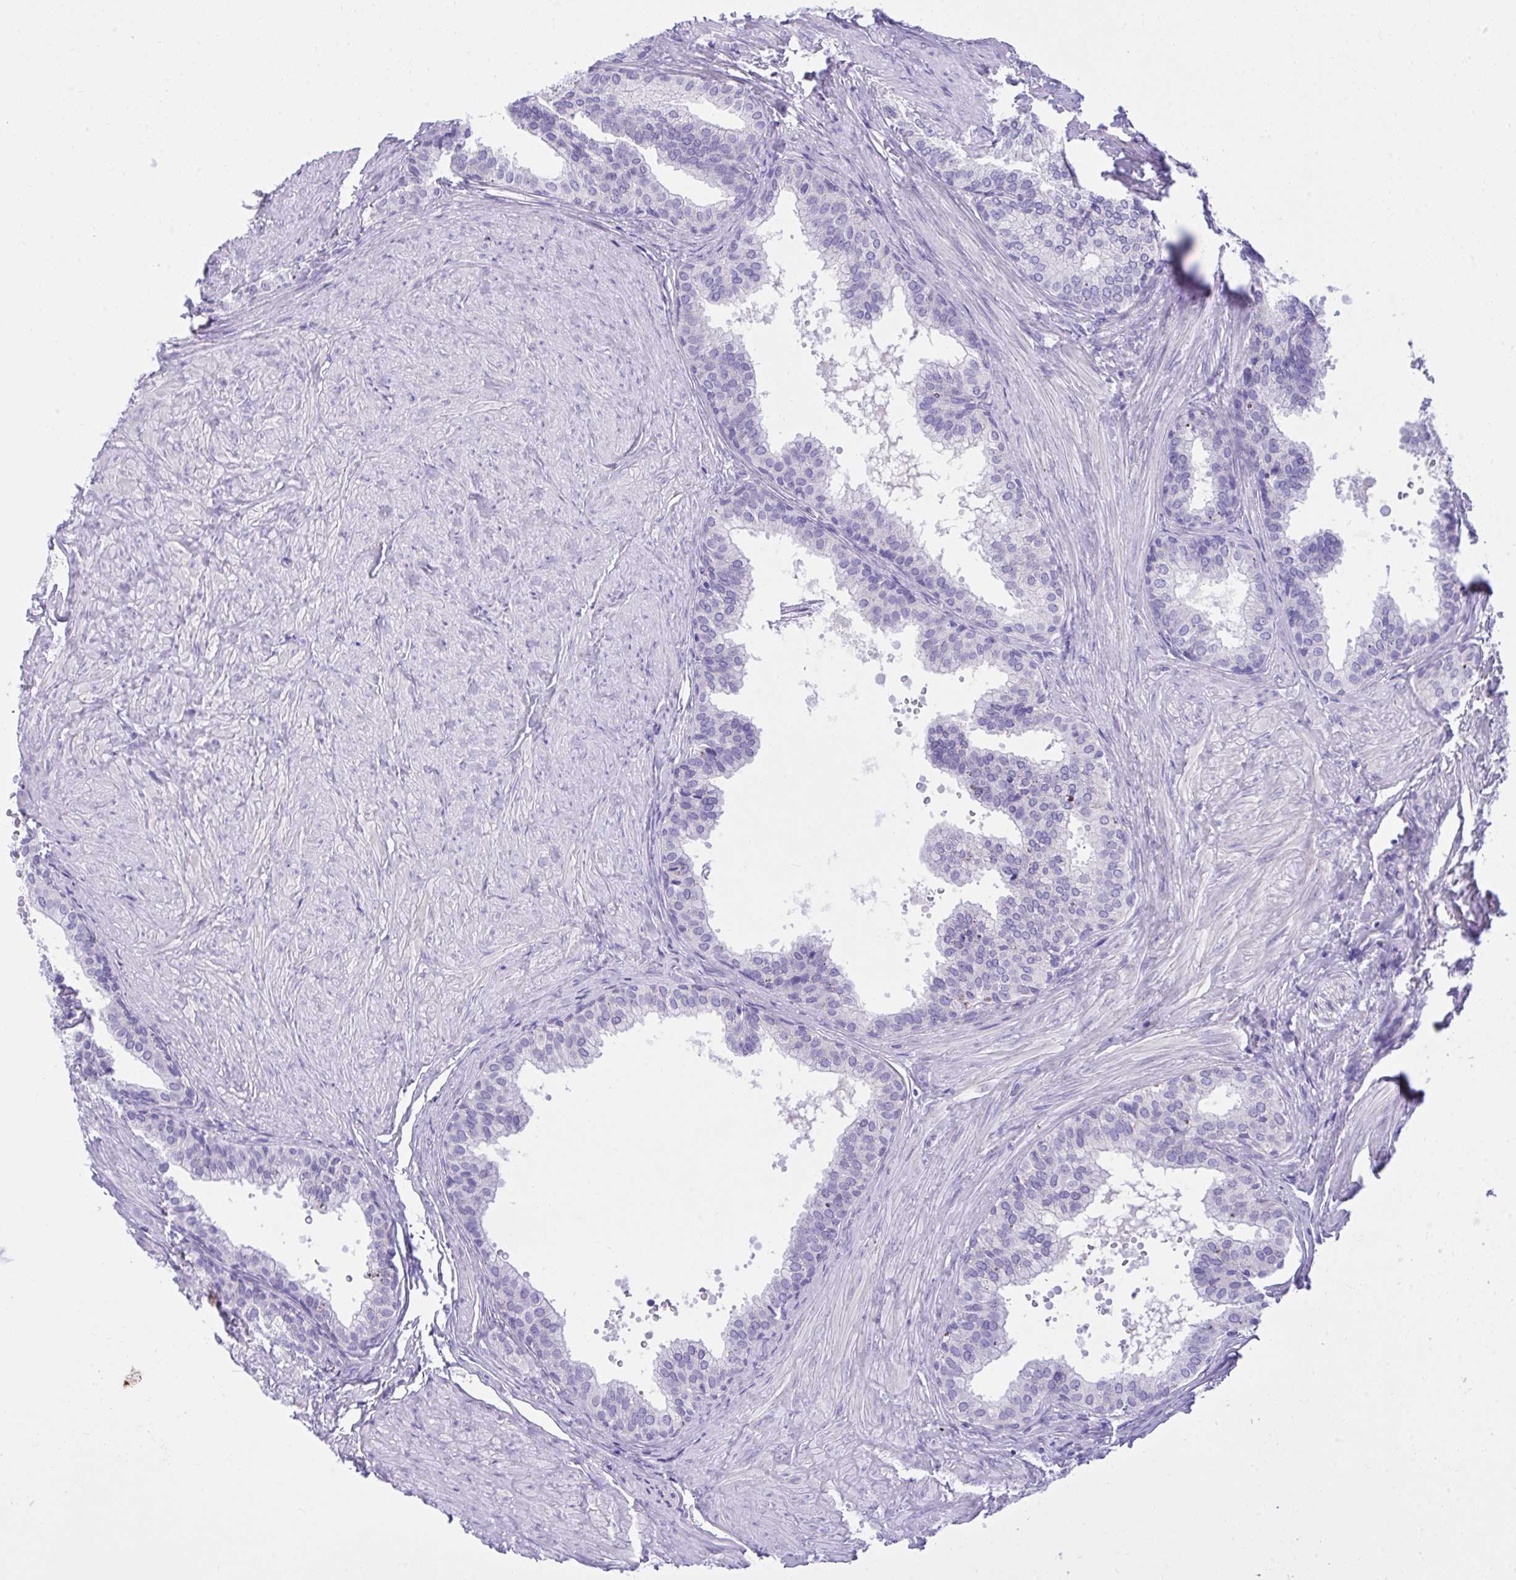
{"staining": {"intensity": "moderate", "quantity": "<25%", "location": "cytoplasmic/membranous"}, "tissue": "prostate", "cell_type": "Glandular cells", "image_type": "normal", "snomed": [{"axis": "morphology", "description": "Normal tissue, NOS"}, {"axis": "topography", "description": "Prostate"}, {"axis": "topography", "description": "Peripheral nerve tissue"}], "caption": "Immunohistochemical staining of benign prostate exhibits <25% levels of moderate cytoplasmic/membranous protein expression in approximately <25% of glandular cells. The protein is shown in brown color, while the nuclei are stained blue.", "gene": "HRG", "patient": {"sex": "male", "age": 55}}